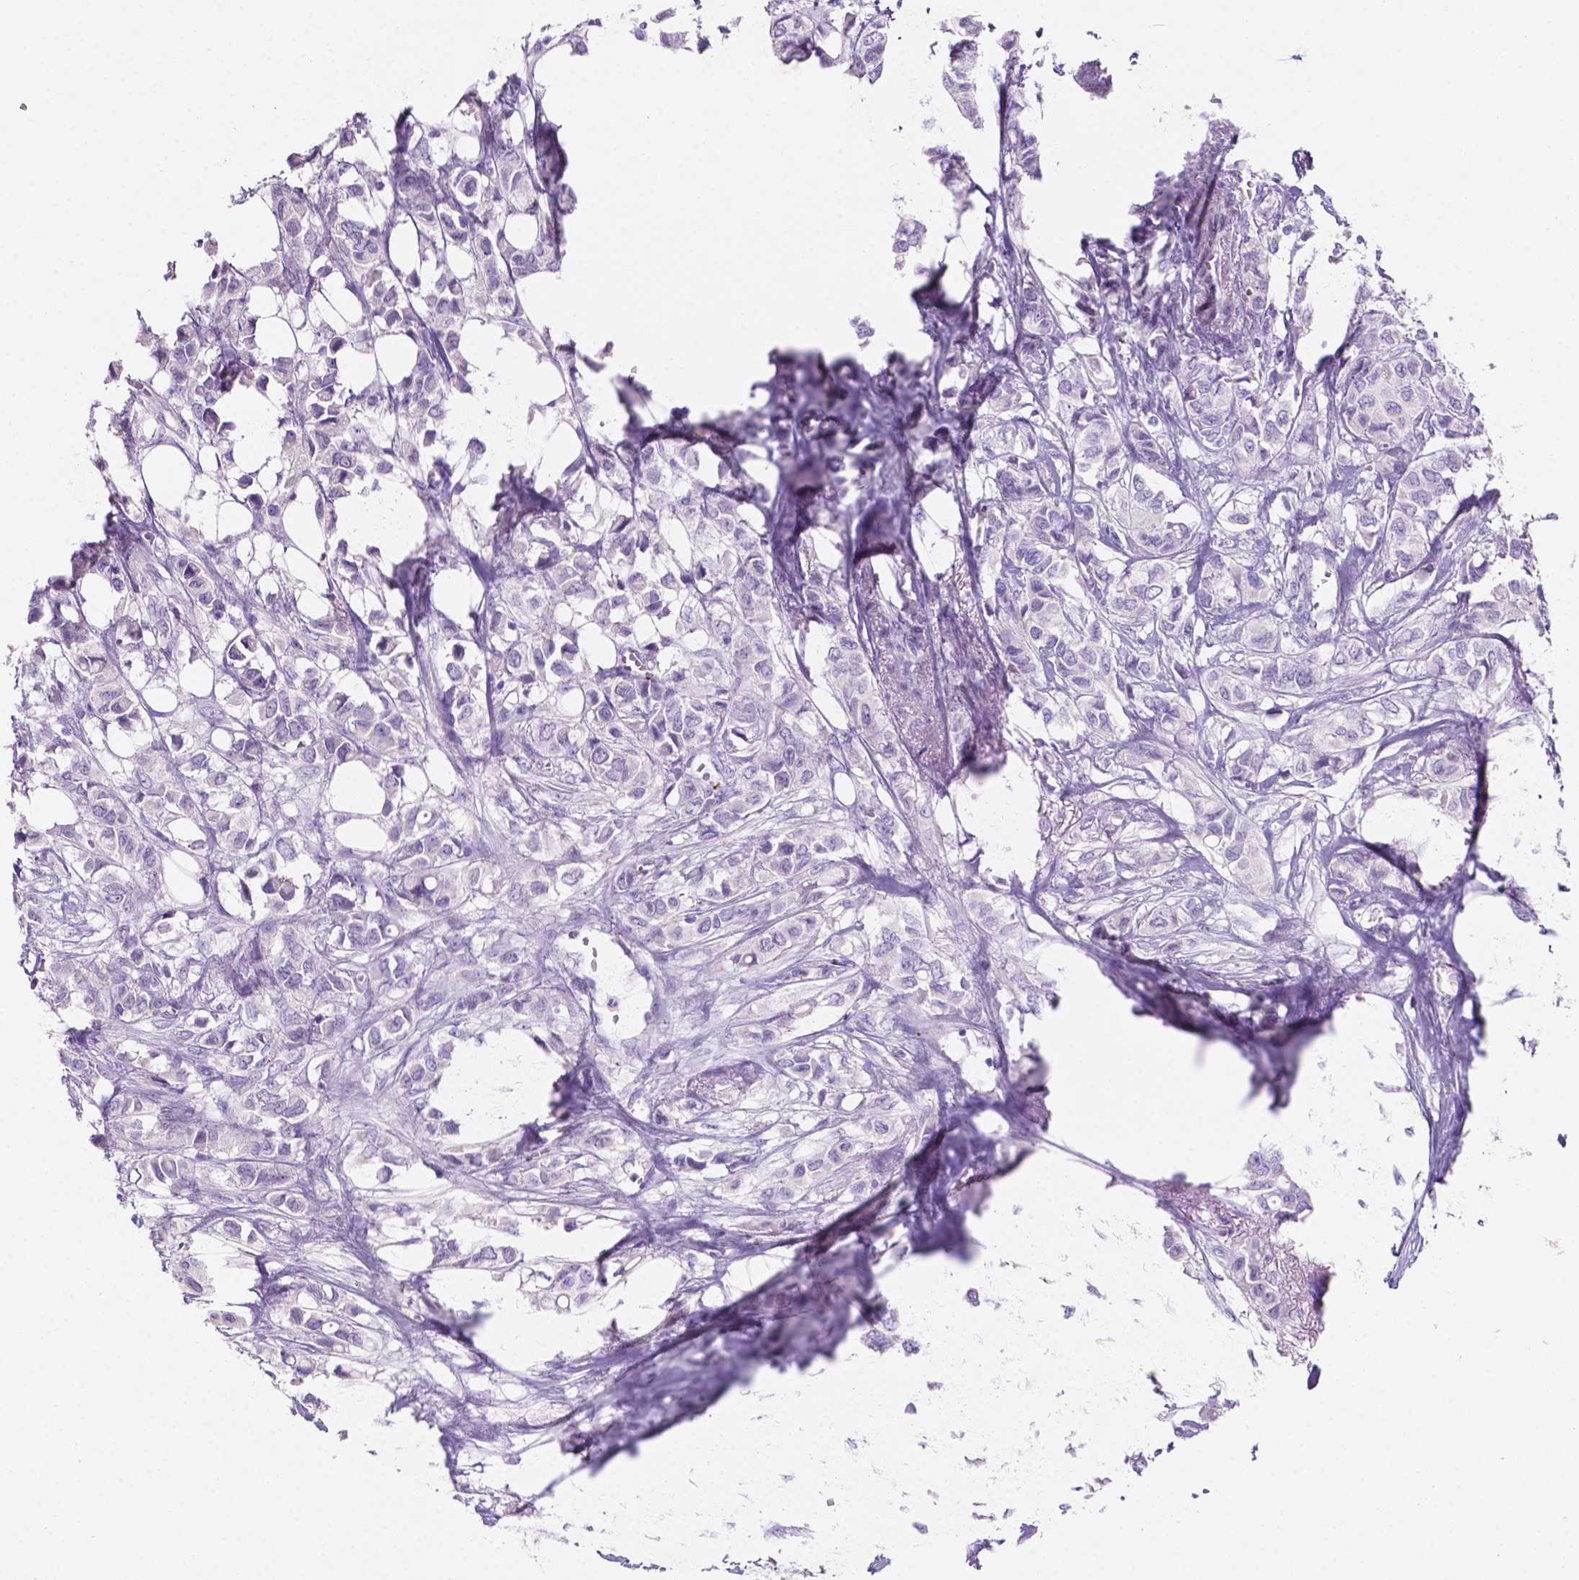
{"staining": {"intensity": "negative", "quantity": "none", "location": "none"}, "tissue": "breast cancer", "cell_type": "Tumor cells", "image_type": "cancer", "snomed": [{"axis": "morphology", "description": "Duct carcinoma"}, {"axis": "topography", "description": "Breast"}], "caption": "Intraductal carcinoma (breast) was stained to show a protein in brown. There is no significant staining in tumor cells.", "gene": "EBLN2", "patient": {"sex": "female", "age": 85}}